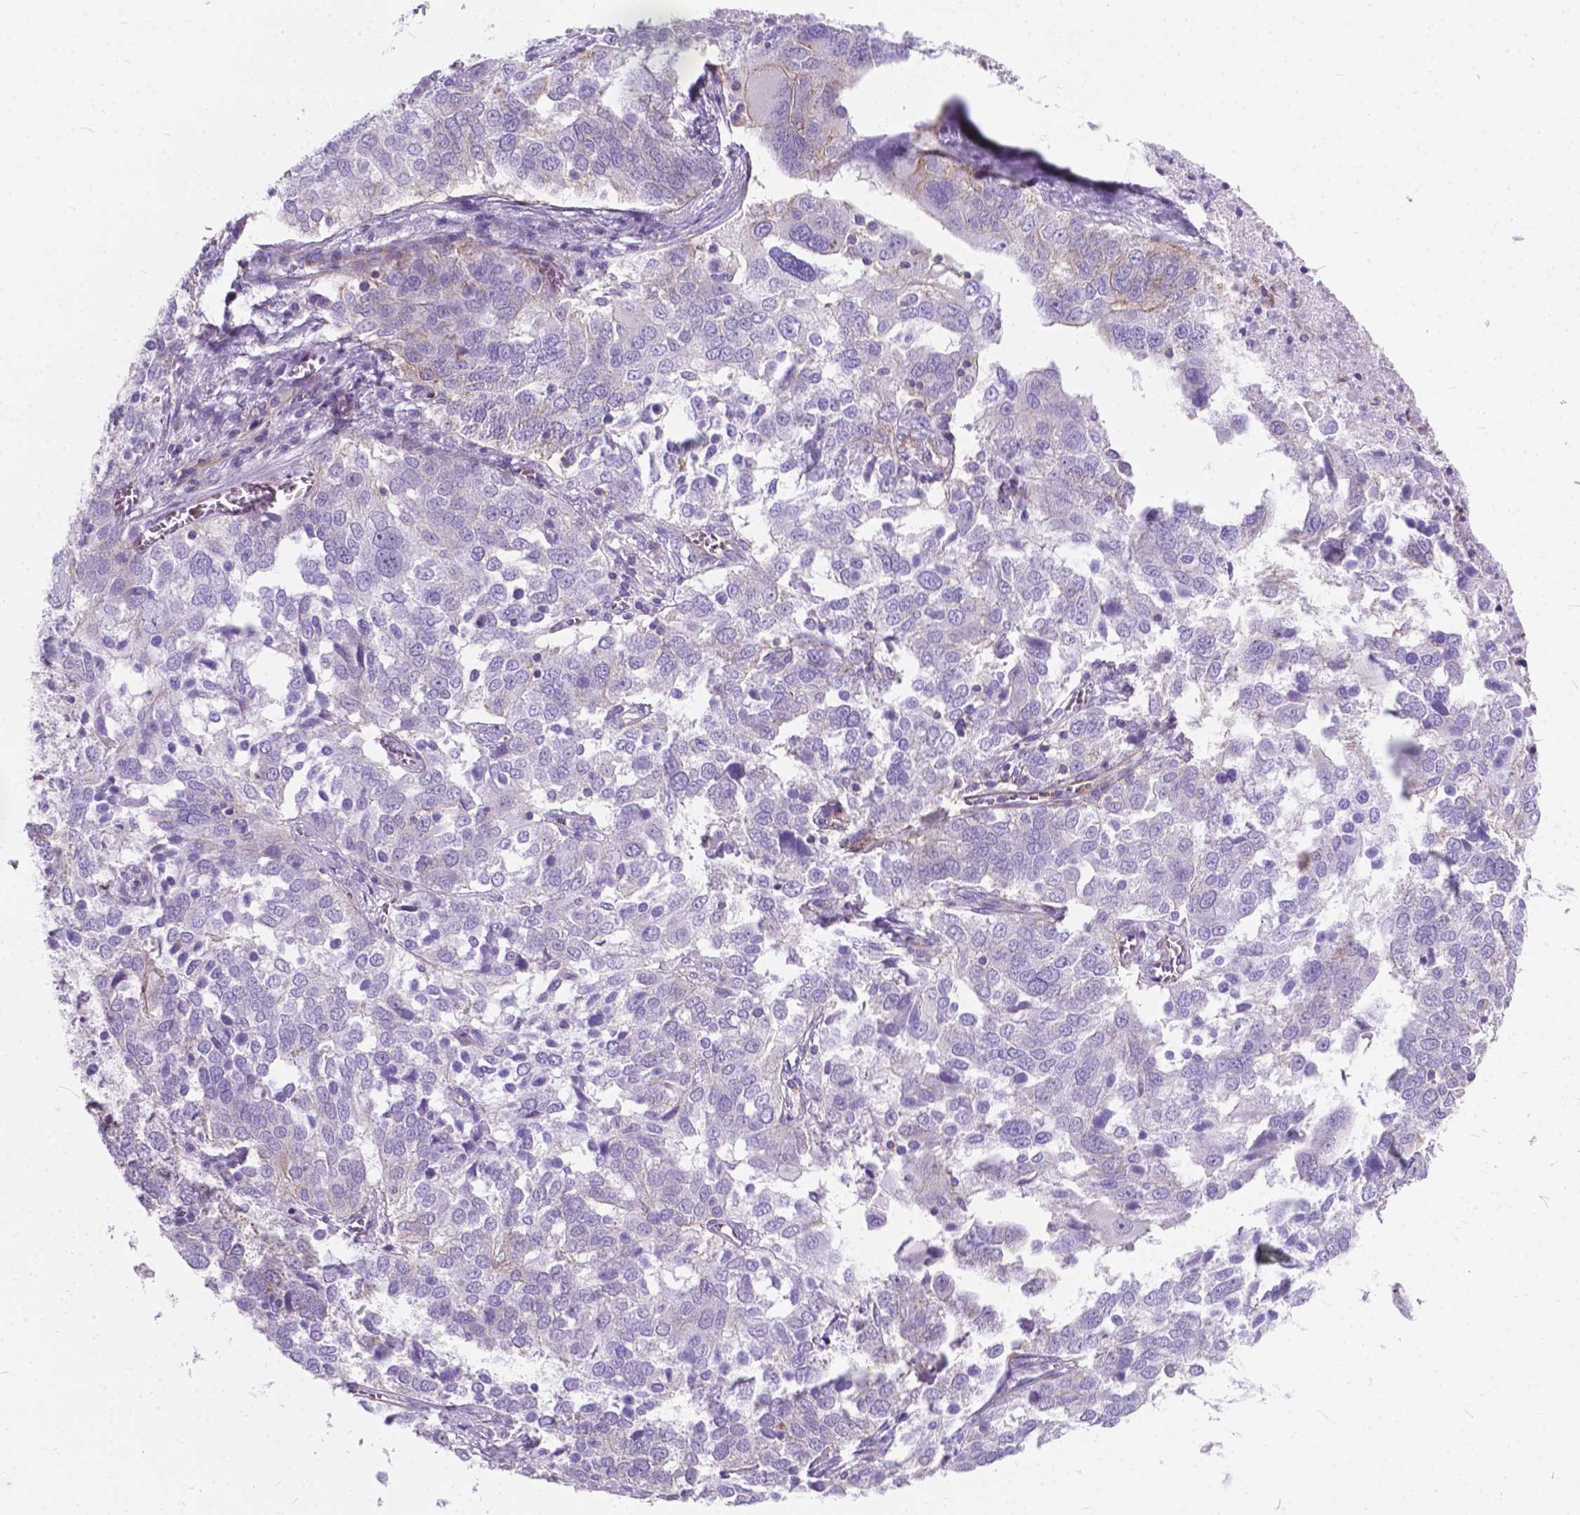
{"staining": {"intensity": "negative", "quantity": "none", "location": "none"}, "tissue": "ovarian cancer", "cell_type": "Tumor cells", "image_type": "cancer", "snomed": [{"axis": "morphology", "description": "Carcinoma, endometroid"}, {"axis": "topography", "description": "Soft tissue"}, {"axis": "topography", "description": "Ovary"}], "caption": "IHC of ovarian cancer (endometroid carcinoma) shows no staining in tumor cells. Nuclei are stained in blue.", "gene": "KIAA0040", "patient": {"sex": "female", "age": 52}}